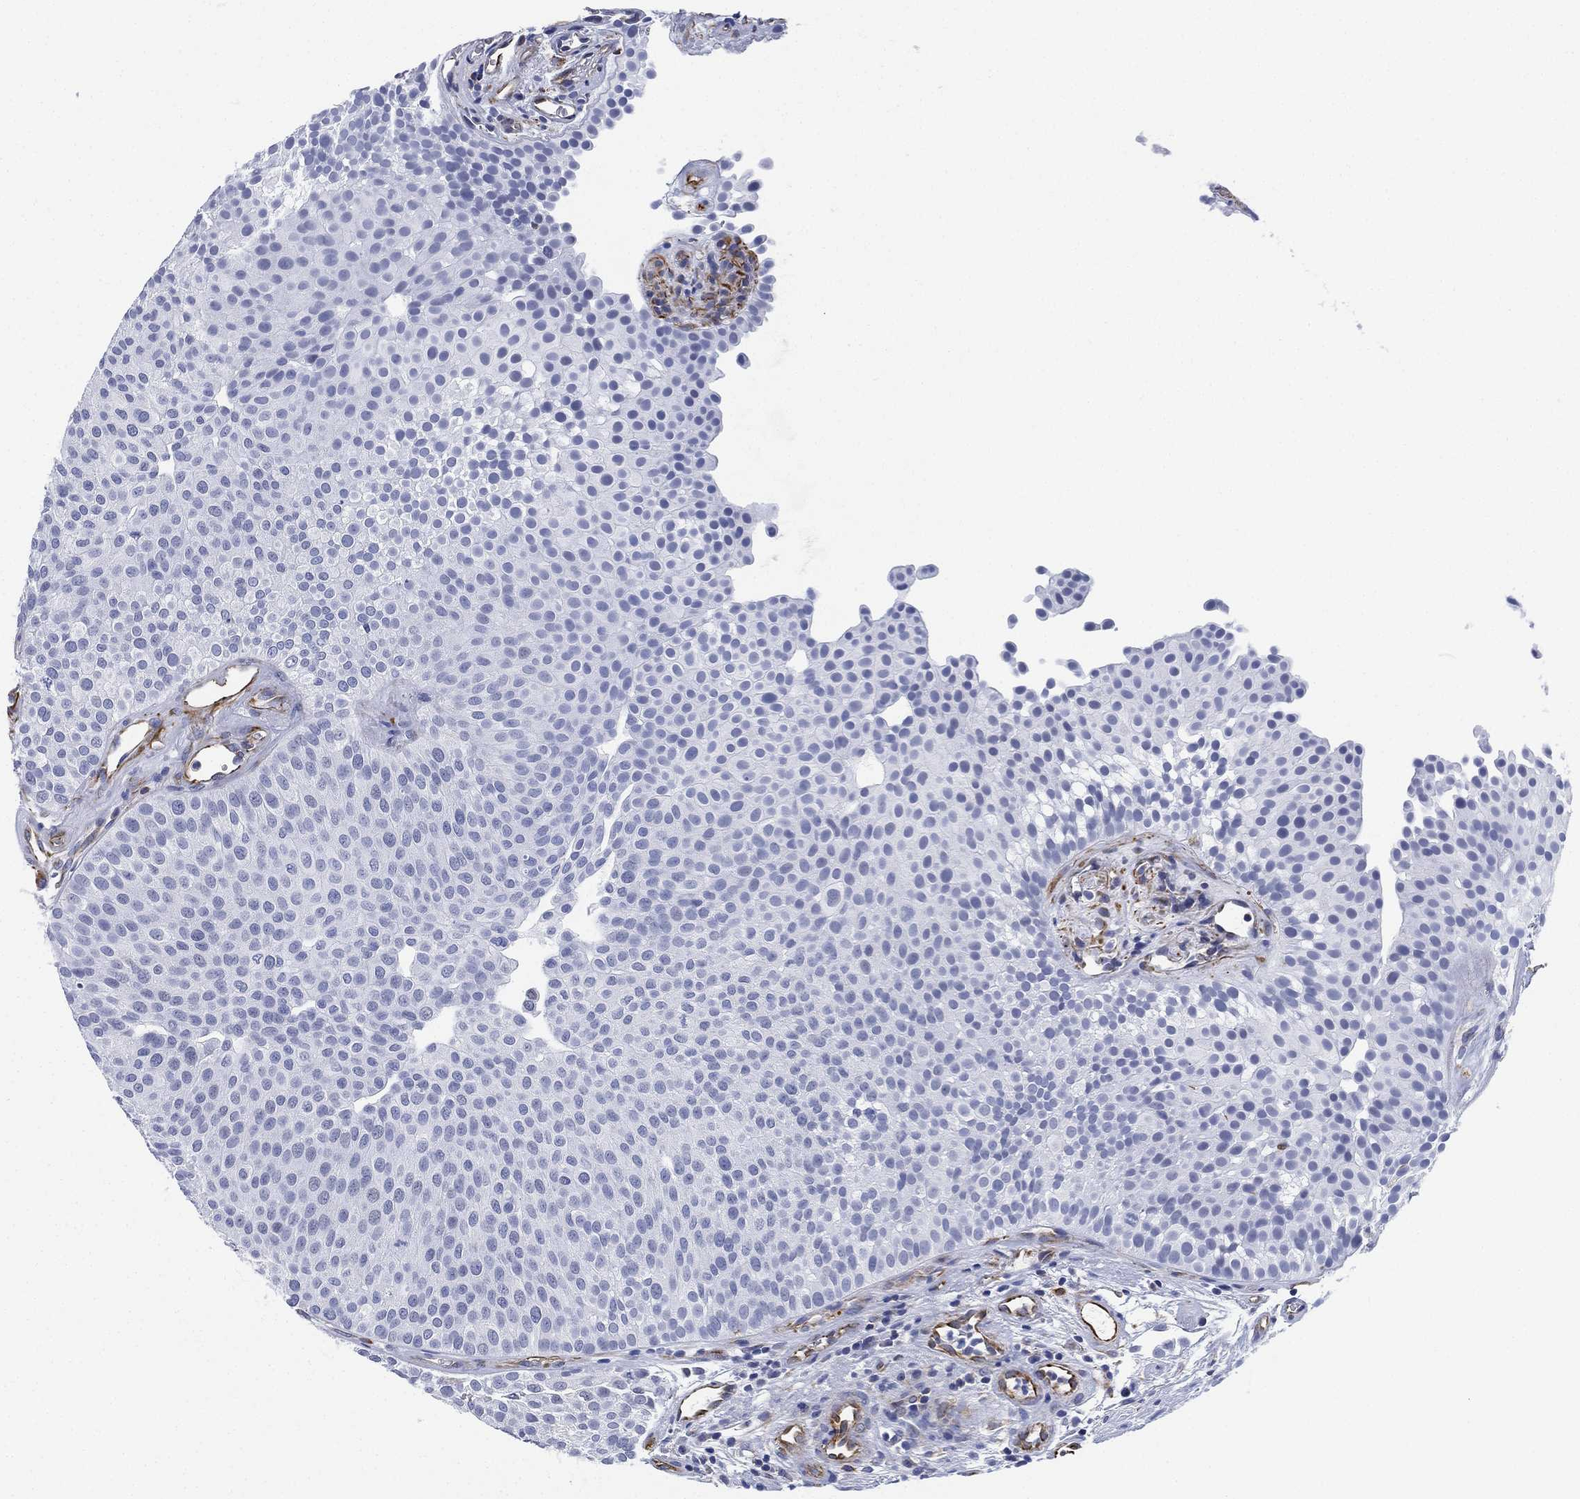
{"staining": {"intensity": "negative", "quantity": "none", "location": "none"}, "tissue": "urothelial cancer", "cell_type": "Tumor cells", "image_type": "cancer", "snomed": [{"axis": "morphology", "description": "Urothelial carcinoma, Low grade"}, {"axis": "topography", "description": "Urinary bladder"}], "caption": "Immunohistochemistry (IHC) of urothelial cancer demonstrates no staining in tumor cells.", "gene": "PSKH2", "patient": {"sex": "female", "age": 87}}